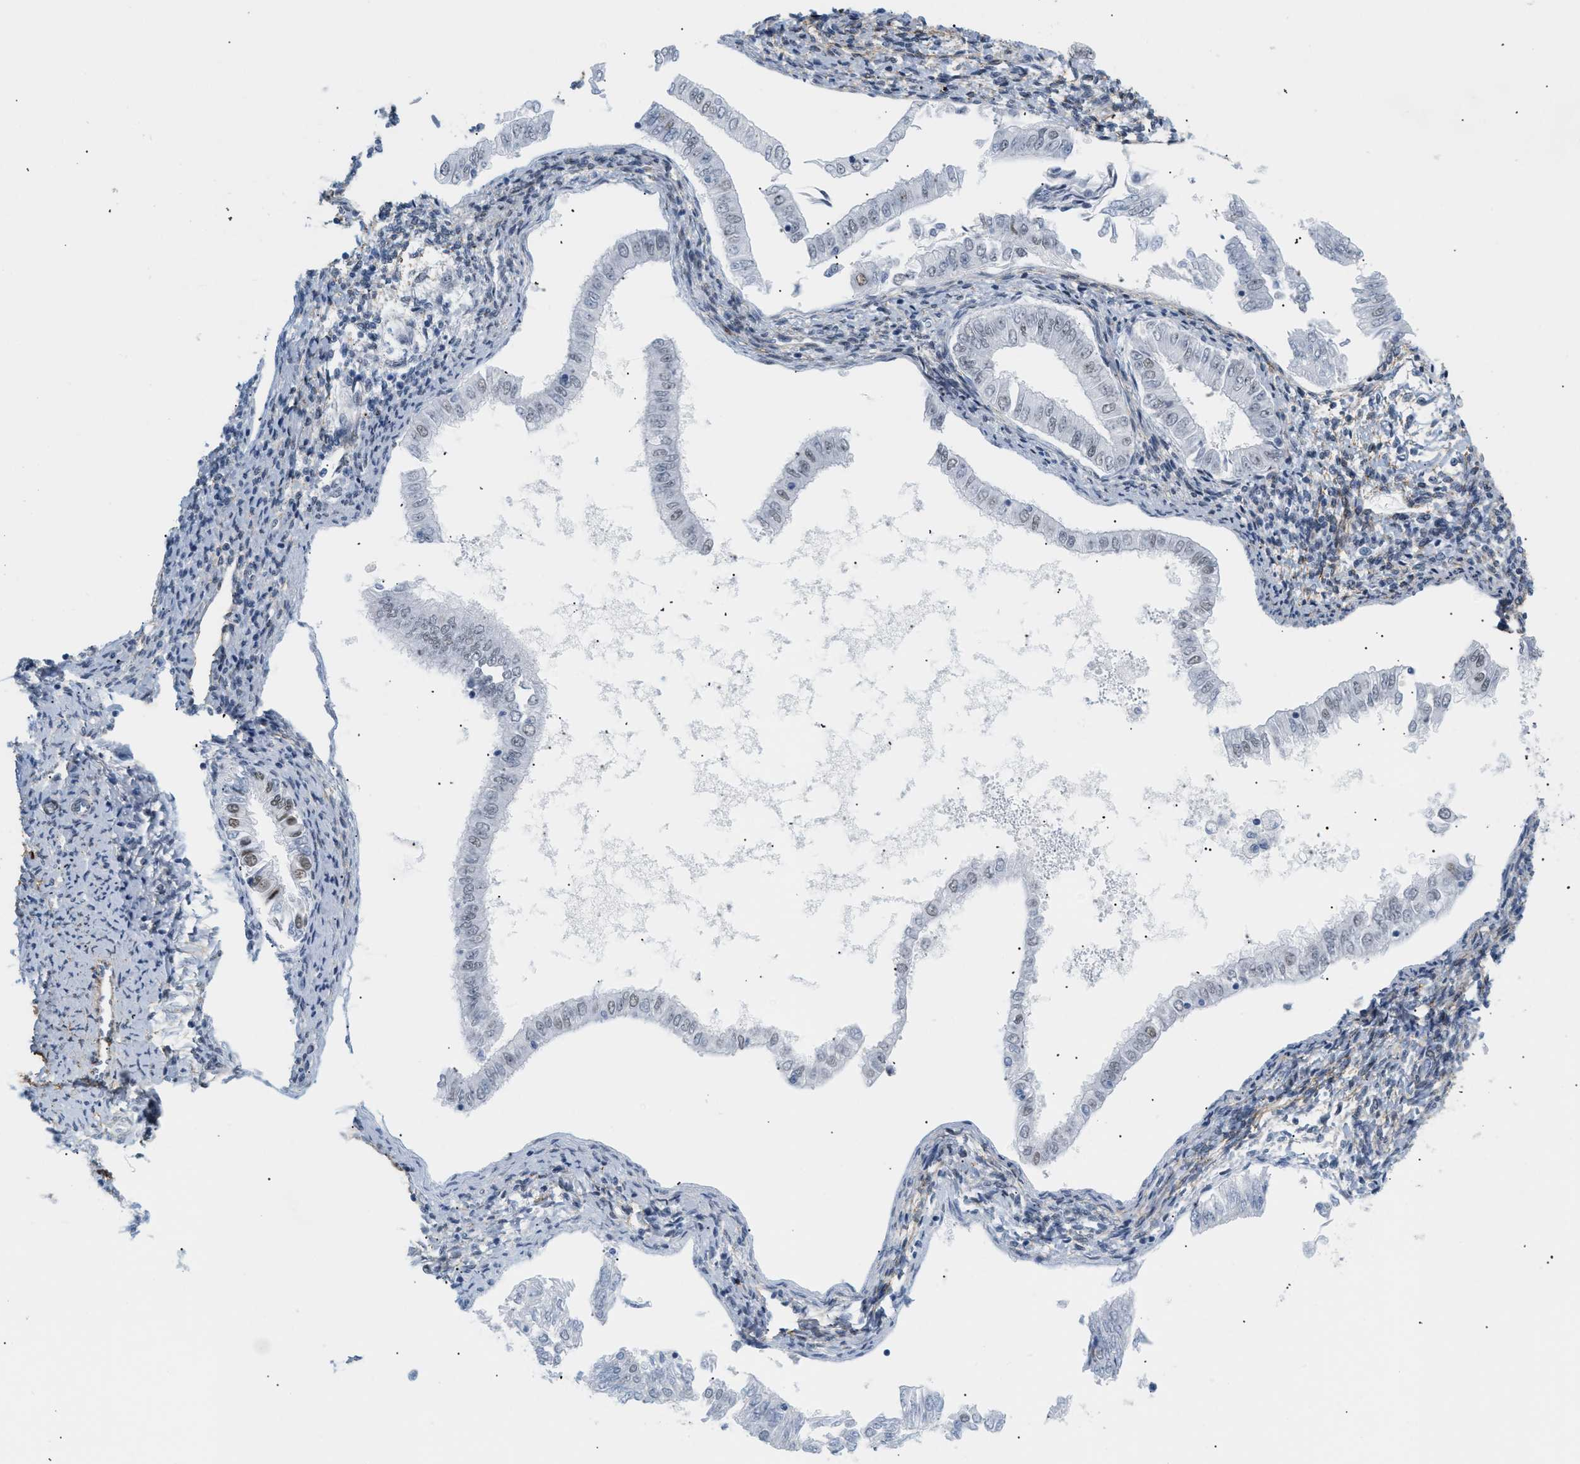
{"staining": {"intensity": "weak", "quantity": "<25%", "location": "nuclear"}, "tissue": "endometrial cancer", "cell_type": "Tumor cells", "image_type": "cancer", "snomed": [{"axis": "morphology", "description": "Adenocarcinoma, NOS"}, {"axis": "topography", "description": "Endometrium"}], "caption": "An IHC photomicrograph of endometrial adenocarcinoma is shown. There is no staining in tumor cells of endometrial adenocarcinoma.", "gene": "ELN", "patient": {"sex": "female", "age": 53}}